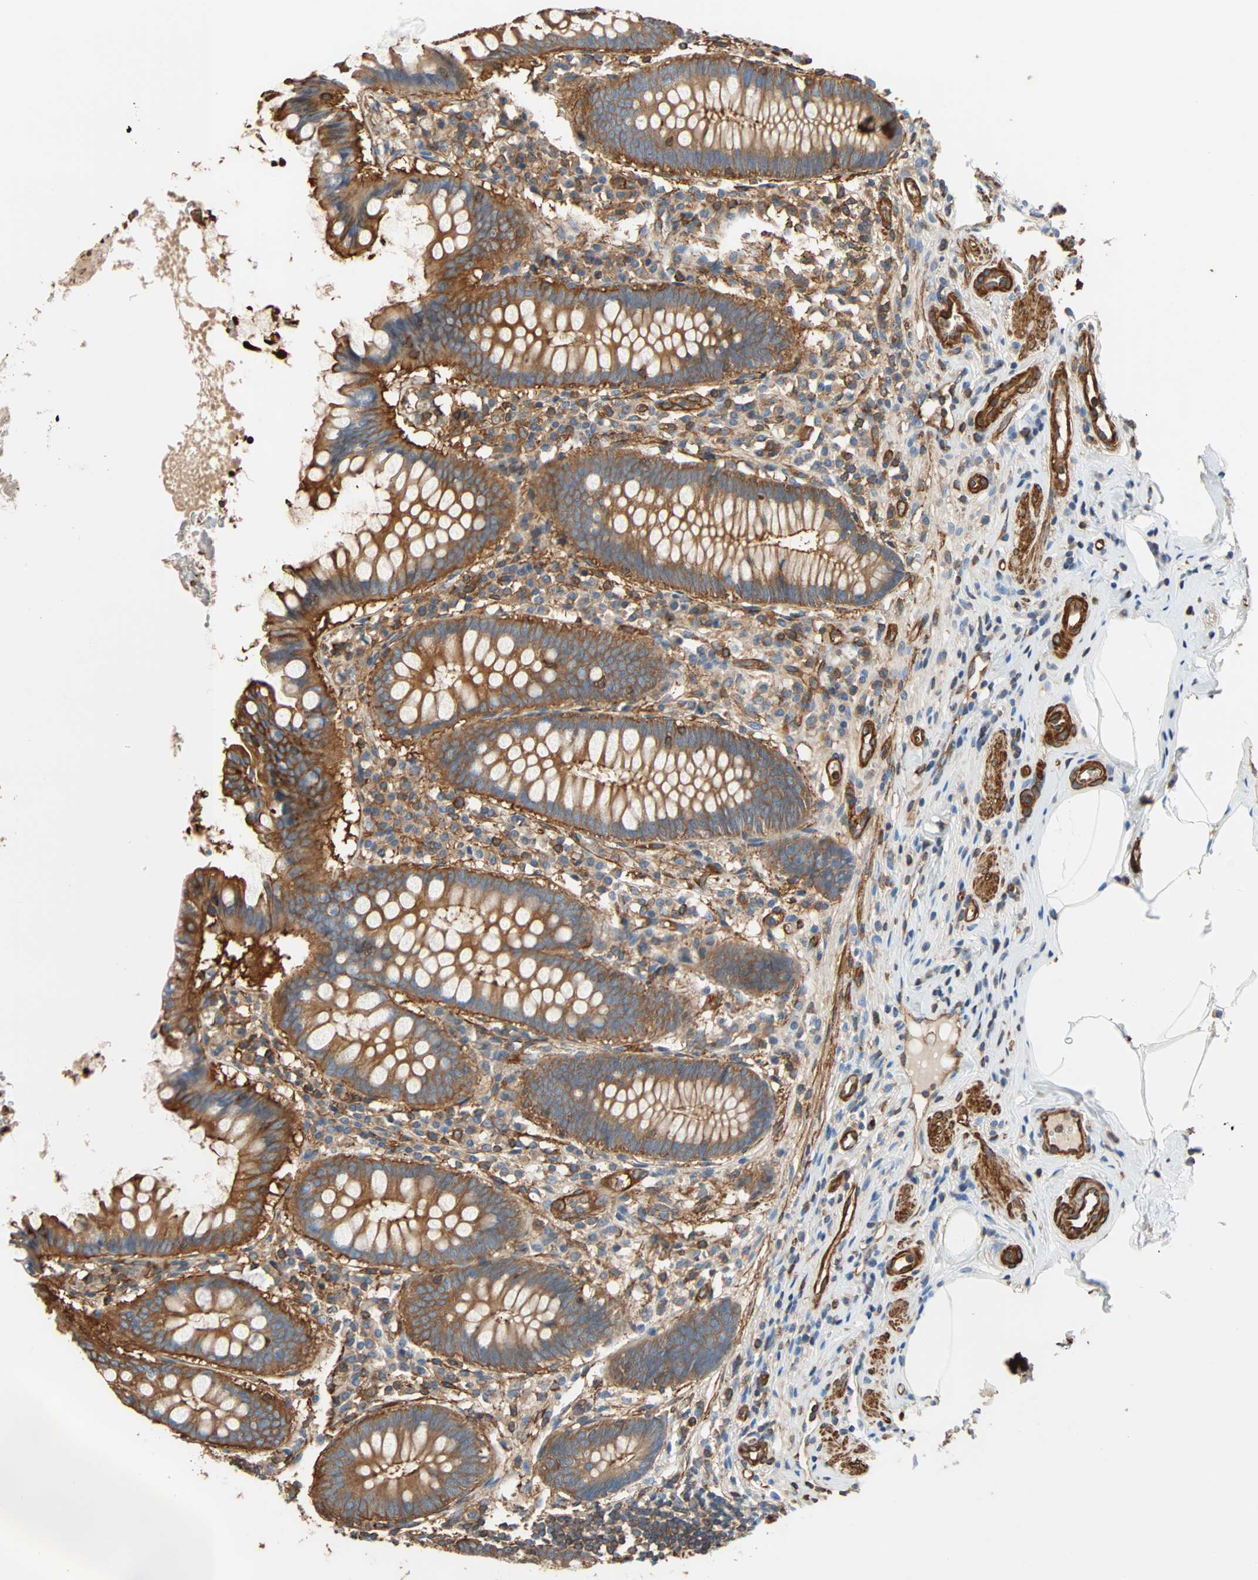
{"staining": {"intensity": "strong", "quantity": ">75%", "location": "cytoplasmic/membranous"}, "tissue": "appendix", "cell_type": "Glandular cells", "image_type": "normal", "snomed": [{"axis": "morphology", "description": "Normal tissue, NOS"}, {"axis": "topography", "description": "Appendix"}], "caption": "Approximately >75% of glandular cells in normal appendix exhibit strong cytoplasmic/membranous protein staining as visualized by brown immunohistochemical staining.", "gene": "GALNT10", "patient": {"sex": "female", "age": 50}}